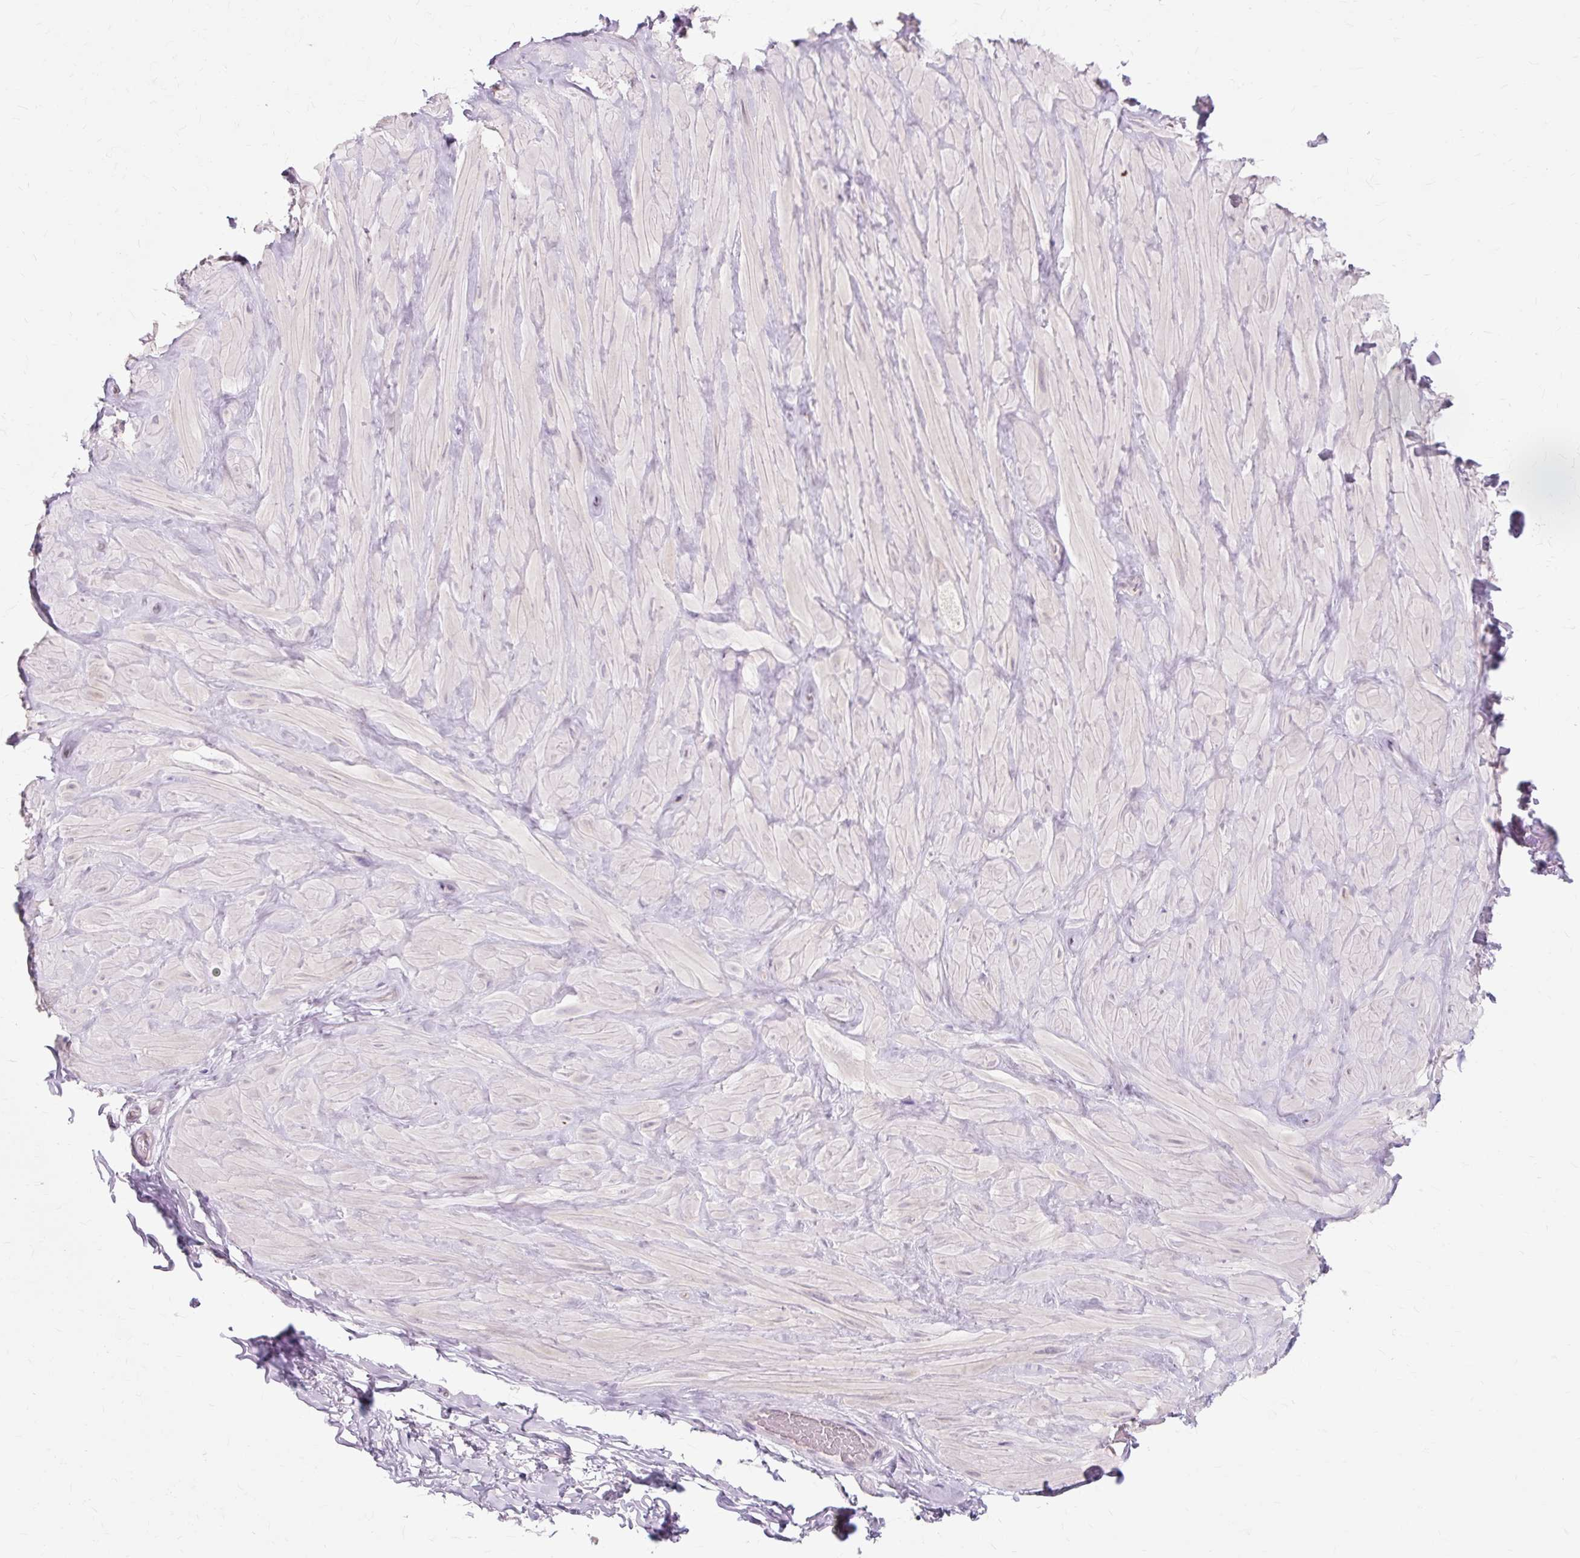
{"staining": {"intensity": "negative", "quantity": "none", "location": "none"}, "tissue": "adipose tissue", "cell_type": "Adipocytes", "image_type": "normal", "snomed": [{"axis": "morphology", "description": "Normal tissue, NOS"}, {"axis": "topography", "description": "Vascular tissue"}, {"axis": "topography", "description": "Peripheral nerve tissue"}], "caption": "Adipocytes are negative for protein expression in normal human adipose tissue. Nuclei are stained in blue.", "gene": "ZNF35", "patient": {"sex": "male", "age": 41}}